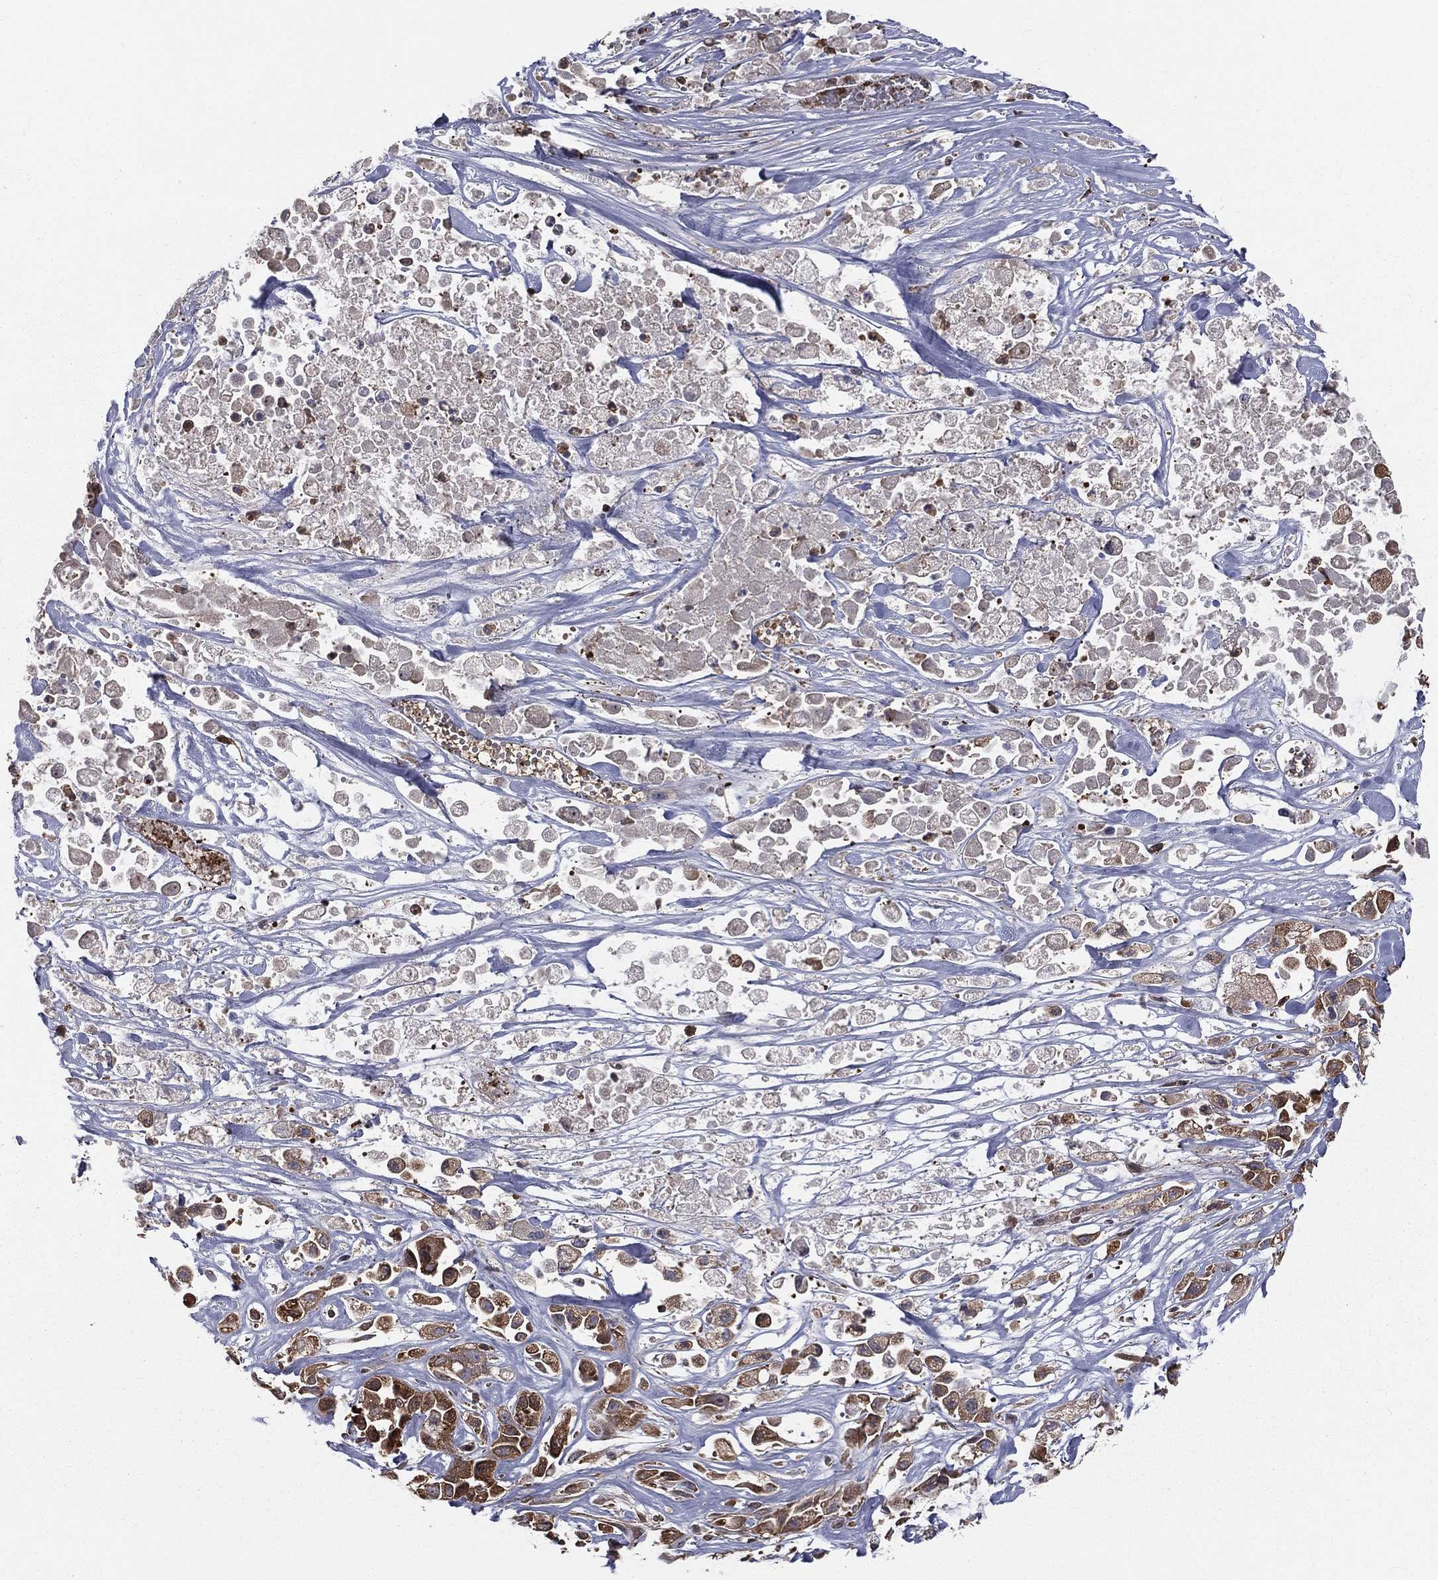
{"staining": {"intensity": "strong", "quantity": "25%-75%", "location": "cytoplasmic/membranous"}, "tissue": "pancreatic cancer", "cell_type": "Tumor cells", "image_type": "cancer", "snomed": [{"axis": "morphology", "description": "Adenocarcinoma, NOS"}, {"axis": "topography", "description": "Pancreas"}], "caption": "Protein staining of pancreatic cancer tissue shows strong cytoplasmic/membranous staining in approximately 25%-75% of tumor cells.", "gene": "TBC1D2", "patient": {"sex": "male", "age": 44}}